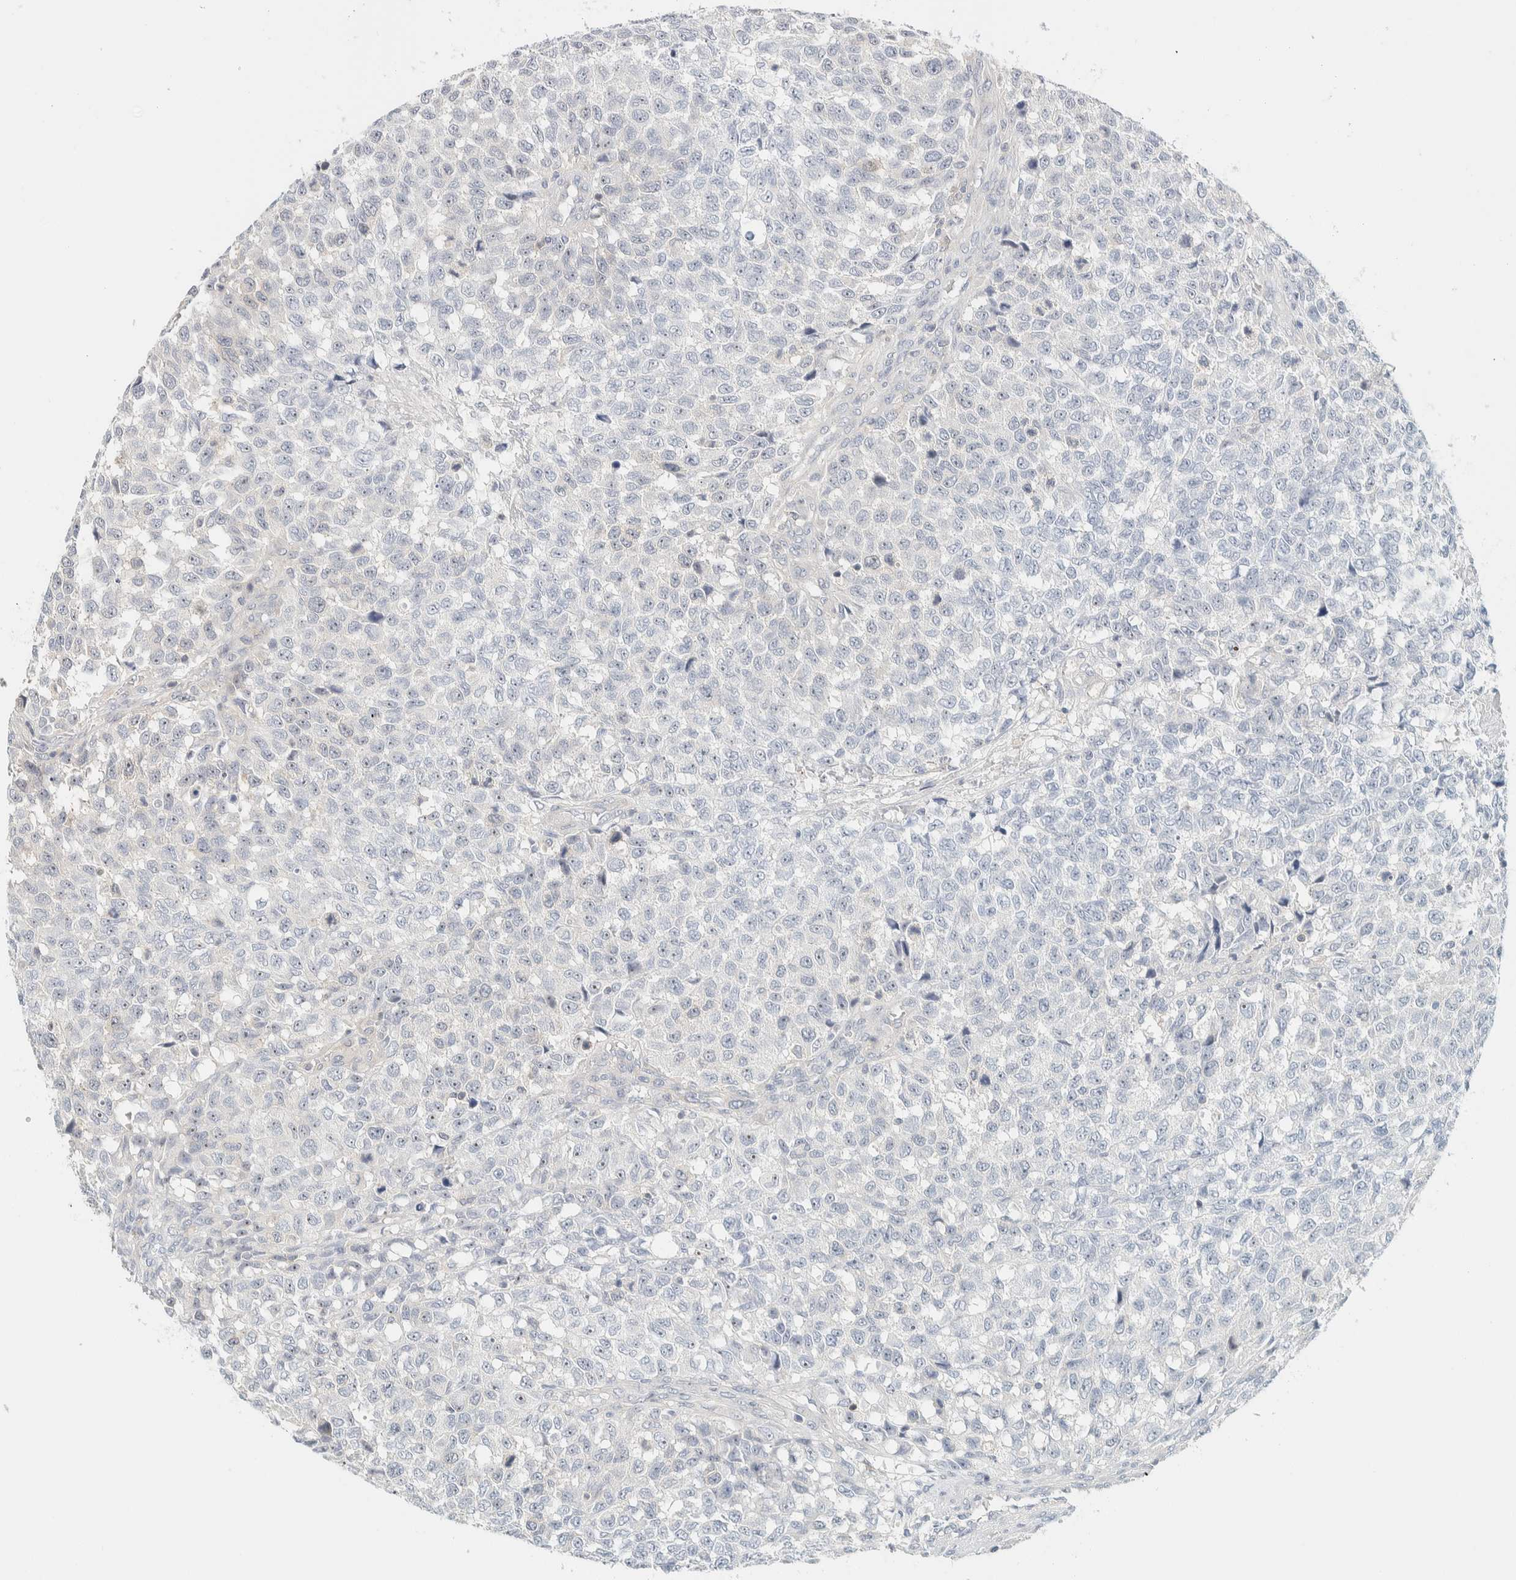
{"staining": {"intensity": "weak", "quantity": "<25%", "location": "nuclear"}, "tissue": "testis cancer", "cell_type": "Tumor cells", "image_type": "cancer", "snomed": [{"axis": "morphology", "description": "Seminoma, NOS"}, {"axis": "topography", "description": "Testis"}], "caption": "Protein analysis of seminoma (testis) reveals no significant staining in tumor cells. (IHC, brightfield microscopy, high magnification).", "gene": "NDE1", "patient": {"sex": "male", "age": 59}}